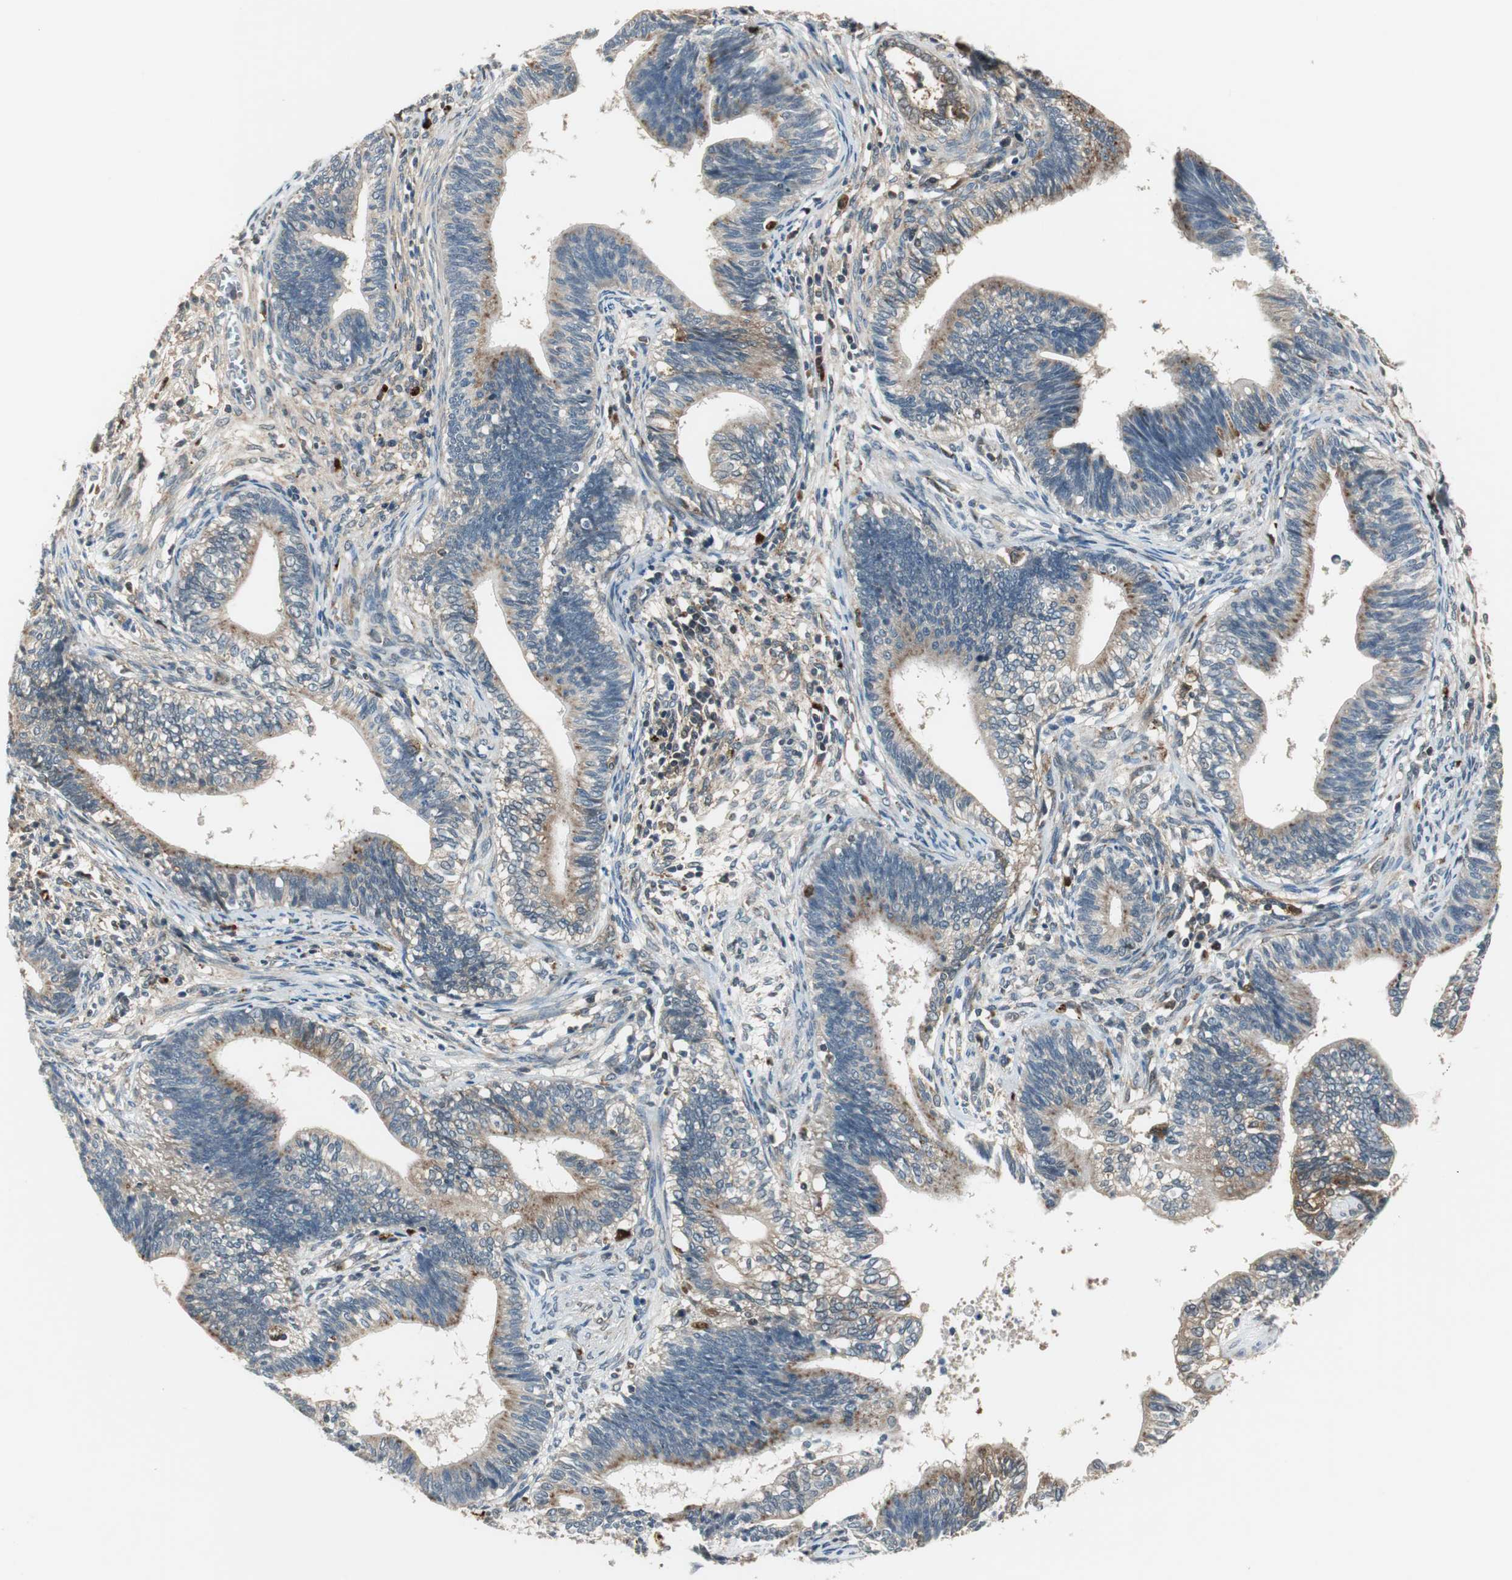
{"staining": {"intensity": "moderate", "quantity": "<25%", "location": "cytoplasmic/membranous"}, "tissue": "cervical cancer", "cell_type": "Tumor cells", "image_type": "cancer", "snomed": [{"axis": "morphology", "description": "Adenocarcinoma, NOS"}, {"axis": "topography", "description": "Cervix"}], "caption": "Immunohistochemical staining of human cervical cancer (adenocarcinoma) exhibits low levels of moderate cytoplasmic/membranous protein staining in approximately <25% of tumor cells. Nuclei are stained in blue.", "gene": "NCK1", "patient": {"sex": "female", "age": 44}}